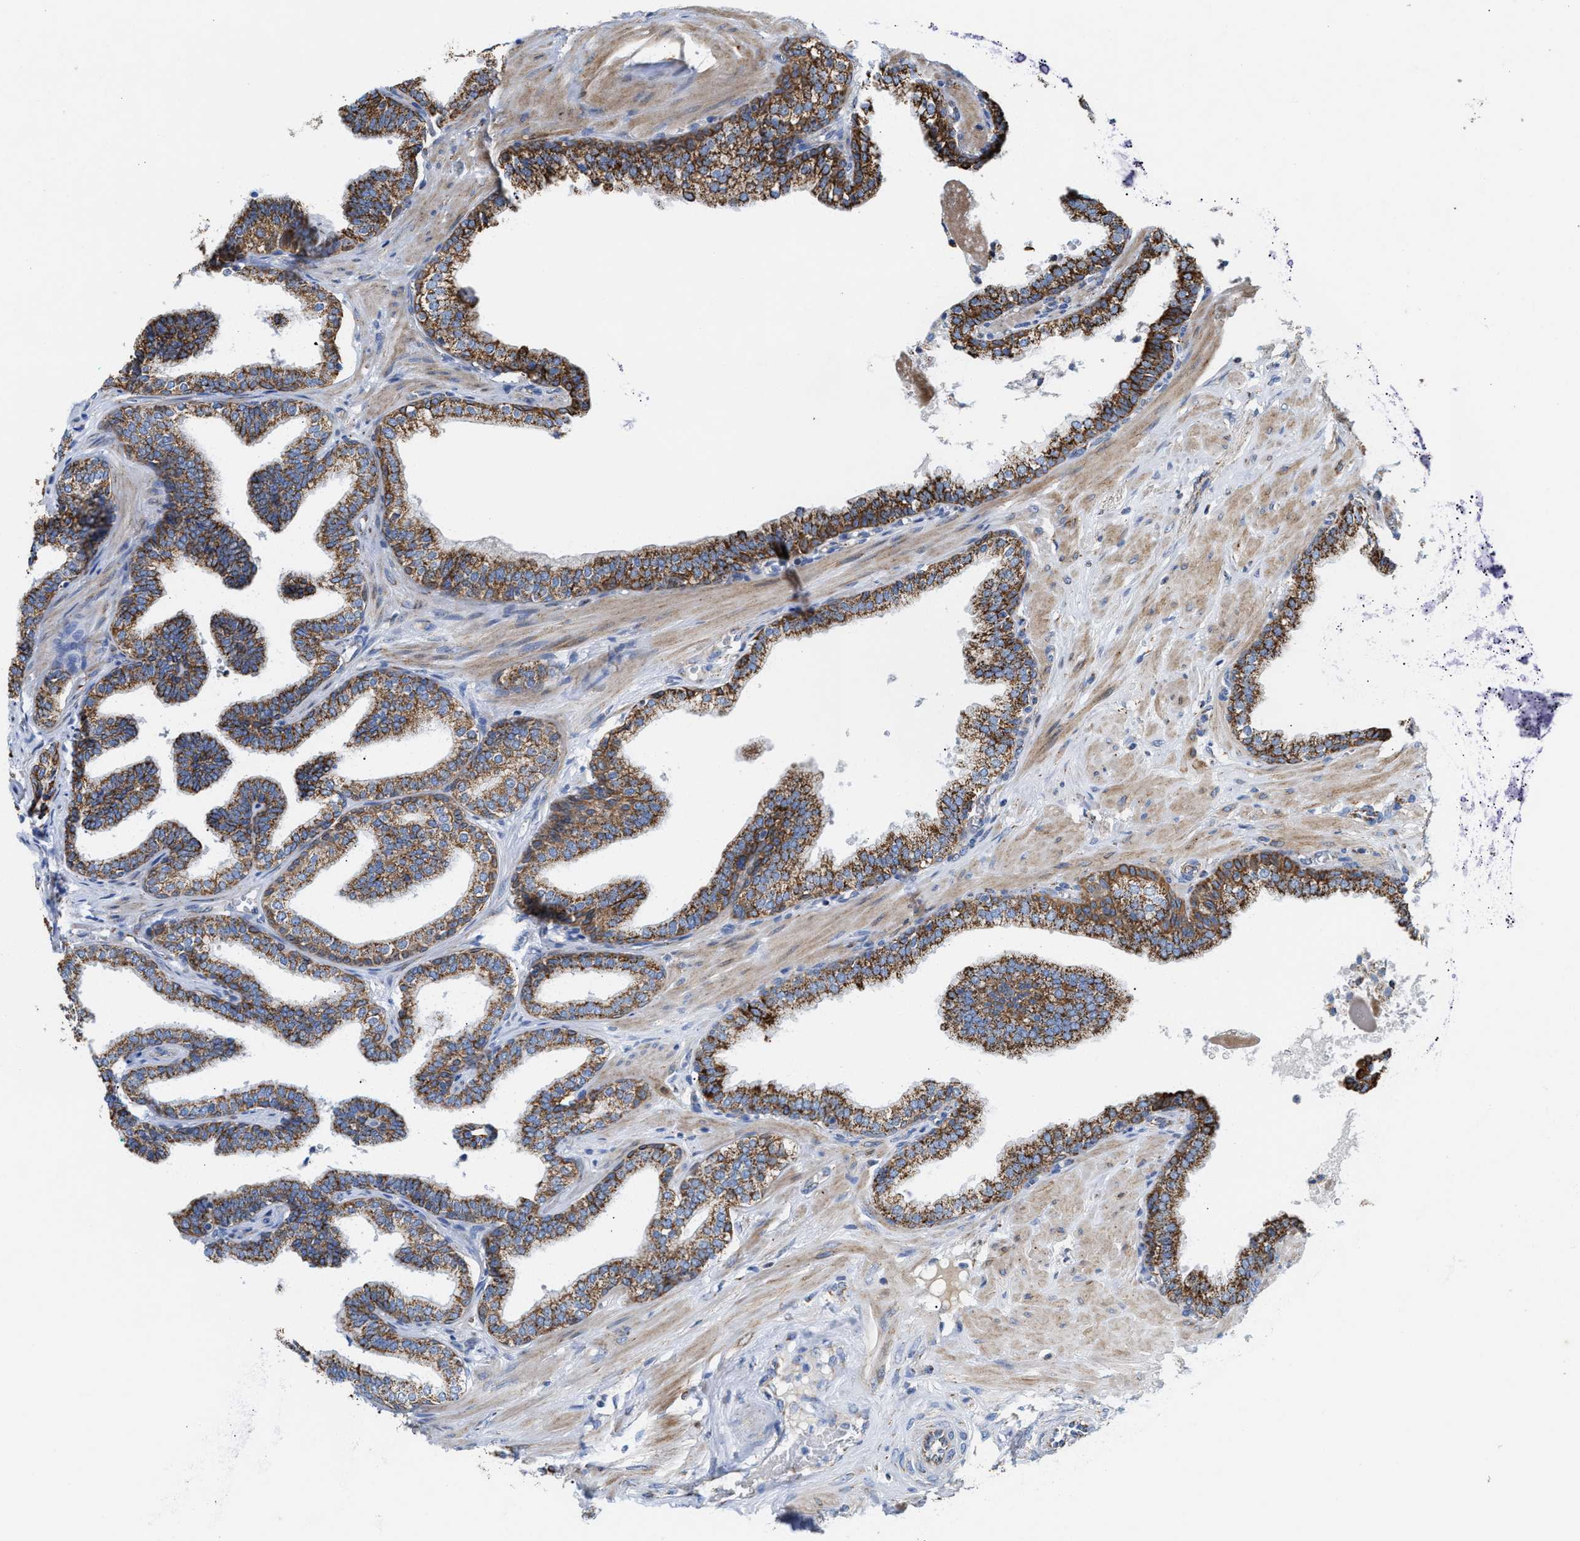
{"staining": {"intensity": "moderate", "quantity": ">75%", "location": "cytoplasmic/membranous"}, "tissue": "prostate cancer", "cell_type": "Tumor cells", "image_type": "cancer", "snomed": [{"axis": "morphology", "description": "Adenocarcinoma, High grade"}, {"axis": "topography", "description": "Prostate"}], "caption": "Protein expression analysis of human prostate cancer (adenocarcinoma (high-grade)) reveals moderate cytoplasmic/membranous positivity in about >75% of tumor cells.", "gene": "JAG1", "patient": {"sex": "male", "age": 52}}